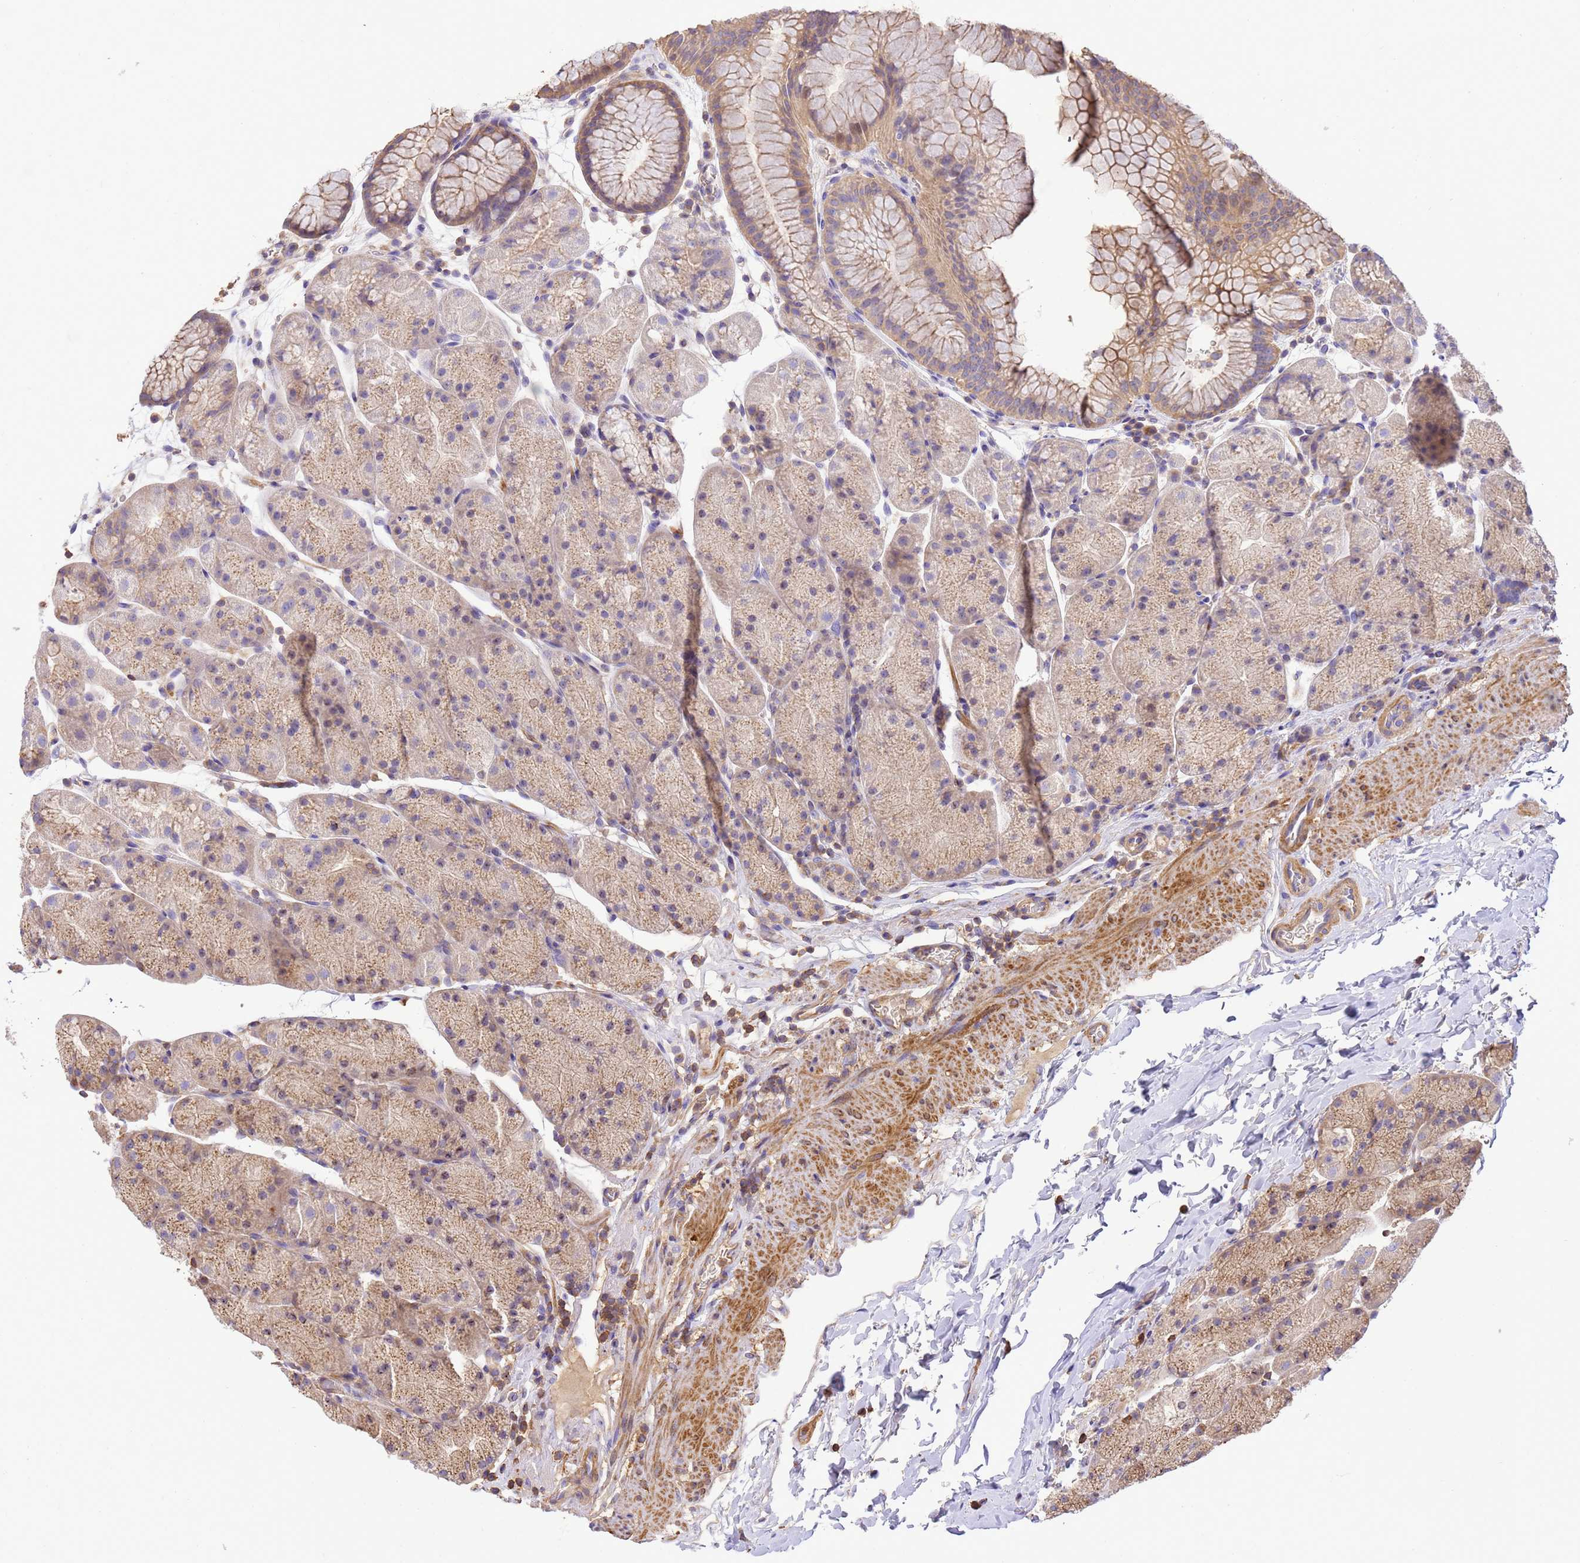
{"staining": {"intensity": "moderate", "quantity": "25%-75%", "location": "cytoplasmic/membranous"}, "tissue": "stomach", "cell_type": "Glandular cells", "image_type": "normal", "snomed": [{"axis": "morphology", "description": "Normal tissue, NOS"}, {"axis": "topography", "description": "Stomach, upper"}, {"axis": "topography", "description": "Stomach, lower"}], "caption": "Protein analysis of unremarkable stomach shows moderate cytoplasmic/membranous staining in about 25%-75% of glandular cells. The staining is performed using DAB (3,3'-diaminobenzidine) brown chromogen to label protein expression. The nuclei are counter-stained blue using hematoxylin.", "gene": "WDR64", "patient": {"sex": "male", "age": 67}}